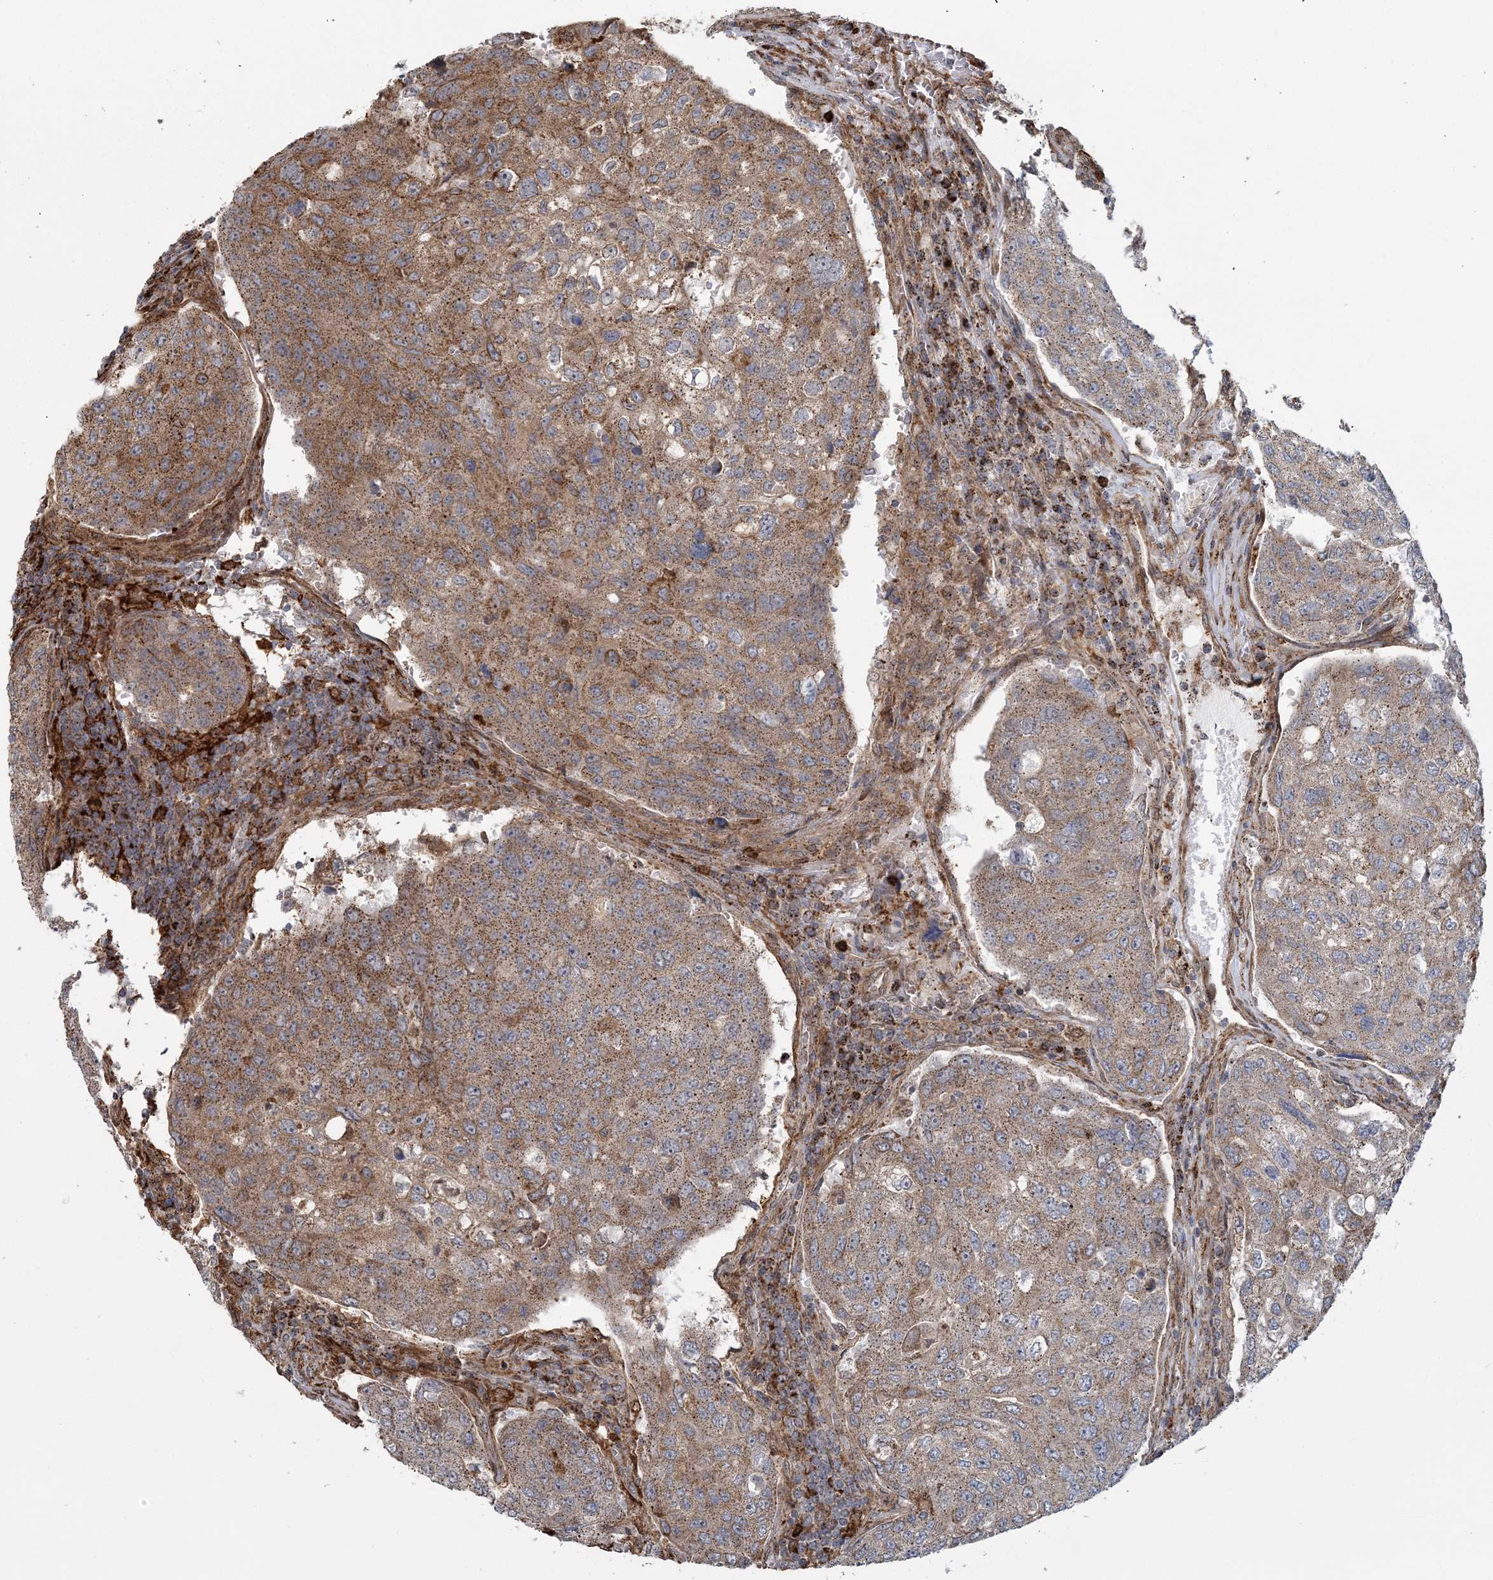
{"staining": {"intensity": "moderate", "quantity": ">75%", "location": "cytoplasmic/membranous"}, "tissue": "urothelial cancer", "cell_type": "Tumor cells", "image_type": "cancer", "snomed": [{"axis": "morphology", "description": "Urothelial carcinoma, High grade"}, {"axis": "topography", "description": "Lymph node"}, {"axis": "topography", "description": "Urinary bladder"}], "caption": "Immunohistochemistry (DAB (3,3'-diaminobenzidine)) staining of urothelial carcinoma (high-grade) displays moderate cytoplasmic/membranous protein expression in about >75% of tumor cells. Using DAB (3,3'-diaminobenzidine) (brown) and hematoxylin (blue) stains, captured at high magnification using brightfield microscopy.", "gene": "TRAF3IP2", "patient": {"sex": "male", "age": 51}}